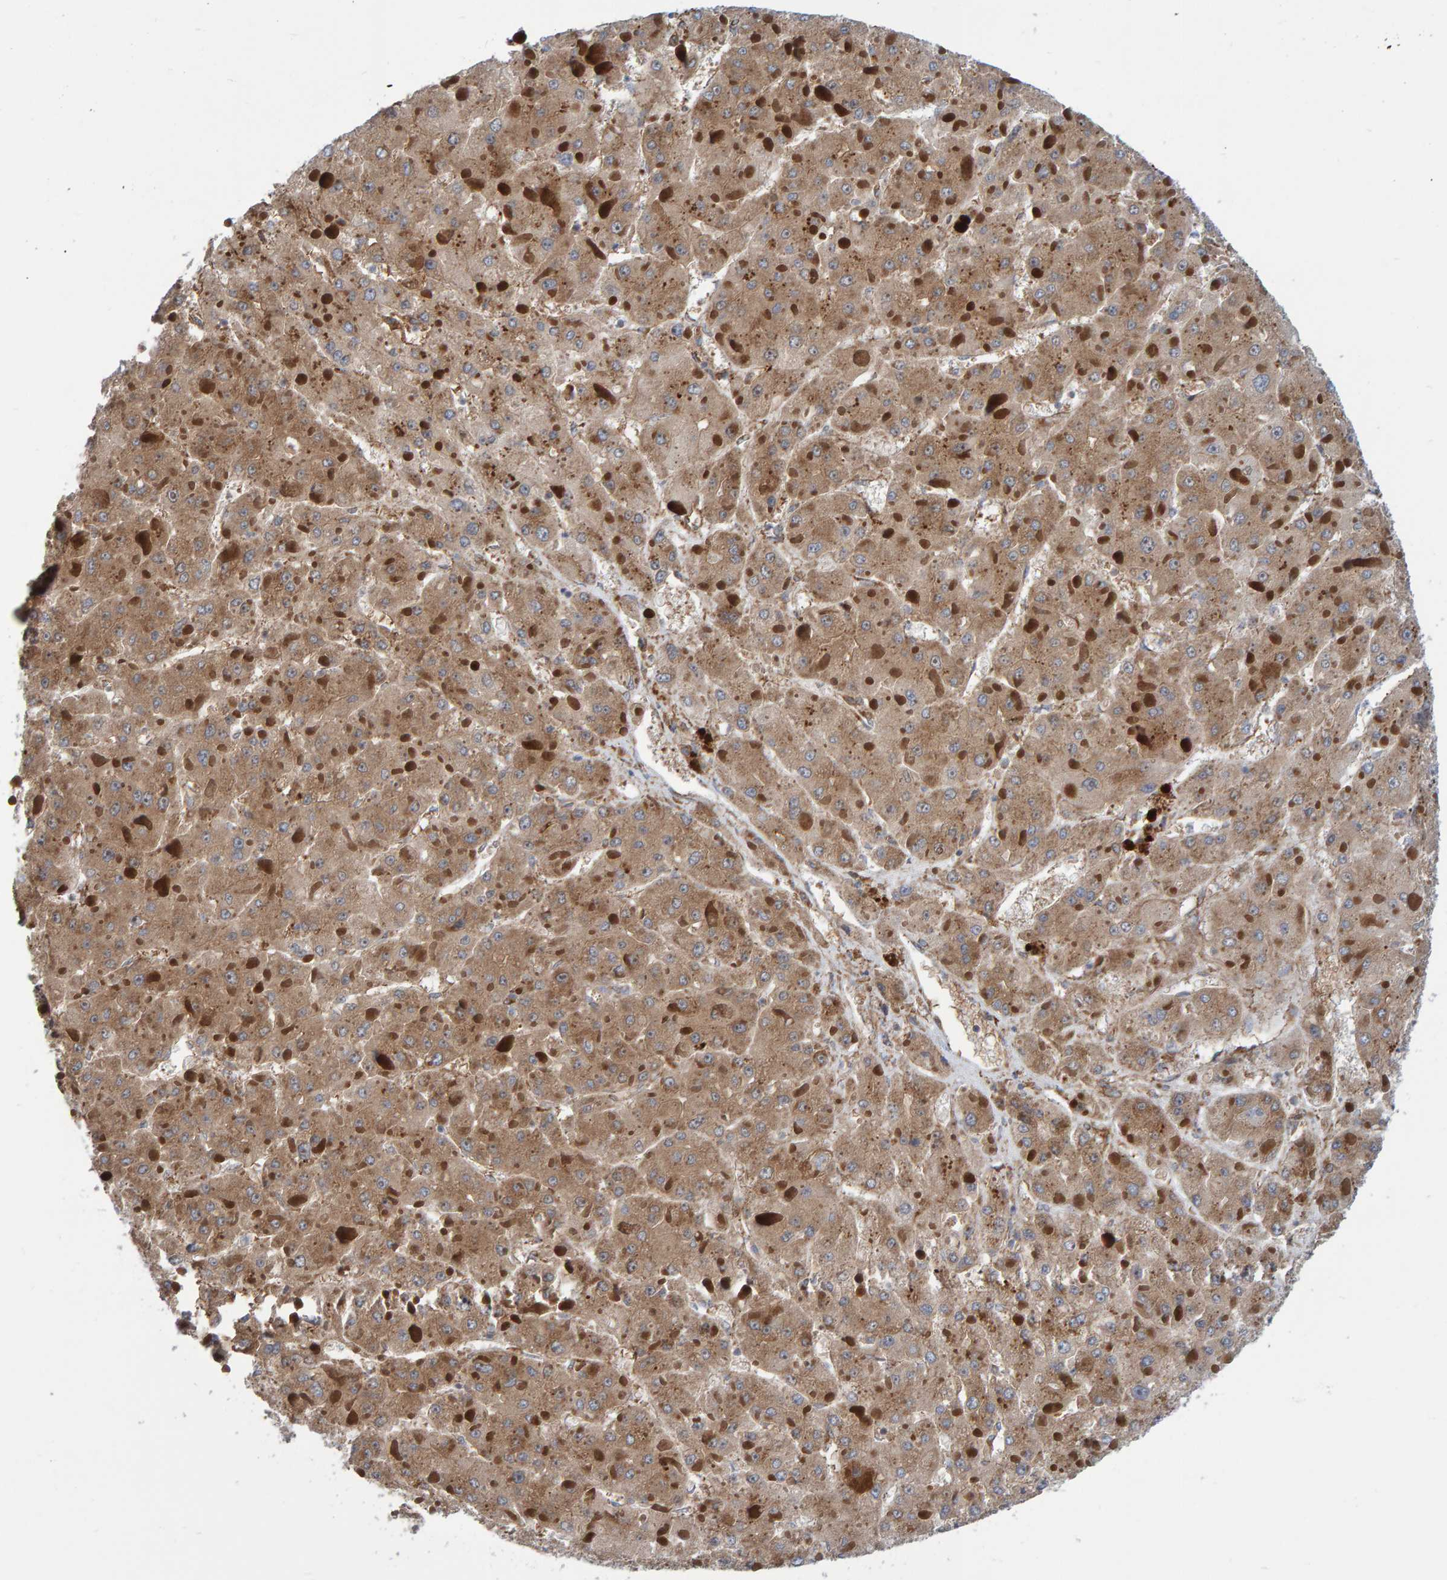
{"staining": {"intensity": "weak", "quantity": ">75%", "location": "cytoplasmic/membranous"}, "tissue": "liver cancer", "cell_type": "Tumor cells", "image_type": "cancer", "snomed": [{"axis": "morphology", "description": "Carcinoma, Hepatocellular, NOS"}, {"axis": "topography", "description": "Liver"}], "caption": "Tumor cells show low levels of weak cytoplasmic/membranous positivity in about >75% of cells in human hepatocellular carcinoma (liver). The staining was performed using DAB (3,3'-diaminobenzidine) to visualize the protein expression in brown, while the nuclei were stained in blue with hematoxylin (Magnification: 20x).", "gene": "KIAA0753", "patient": {"sex": "female", "age": 73}}